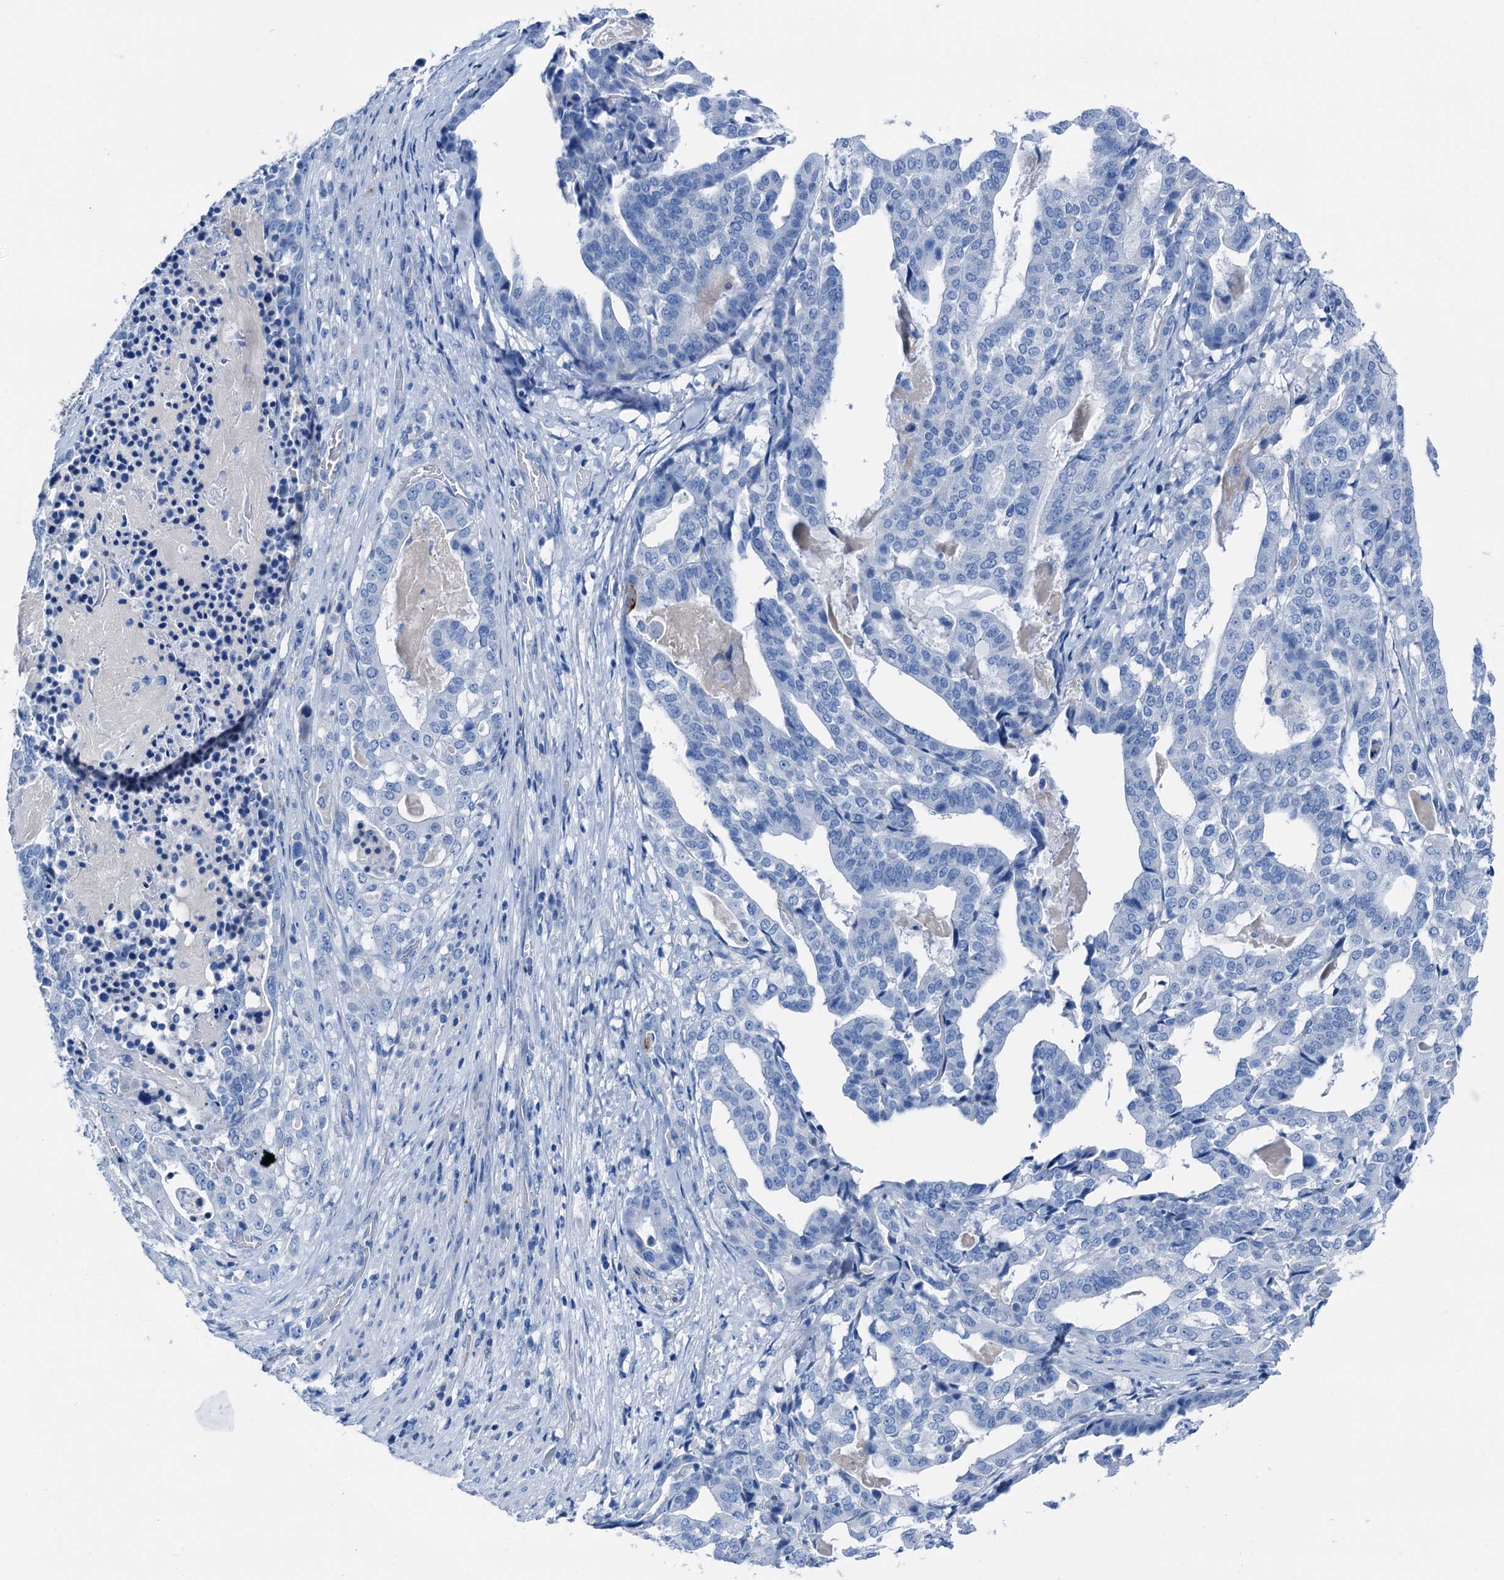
{"staining": {"intensity": "negative", "quantity": "none", "location": "none"}, "tissue": "stomach cancer", "cell_type": "Tumor cells", "image_type": "cancer", "snomed": [{"axis": "morphology", "description": "Adenocarcinoma, NOS"}, {"axis": "topography", "description": "Stomach"}], "caption": "High power microscopy image of an immunohistochemistry photomicrograph of stomach cancer (adenocarcinoma), revealing no significant expression in tumor cells.", "gene": "C1QTNF4", "patient": {"sex": "male", "age": 48}}